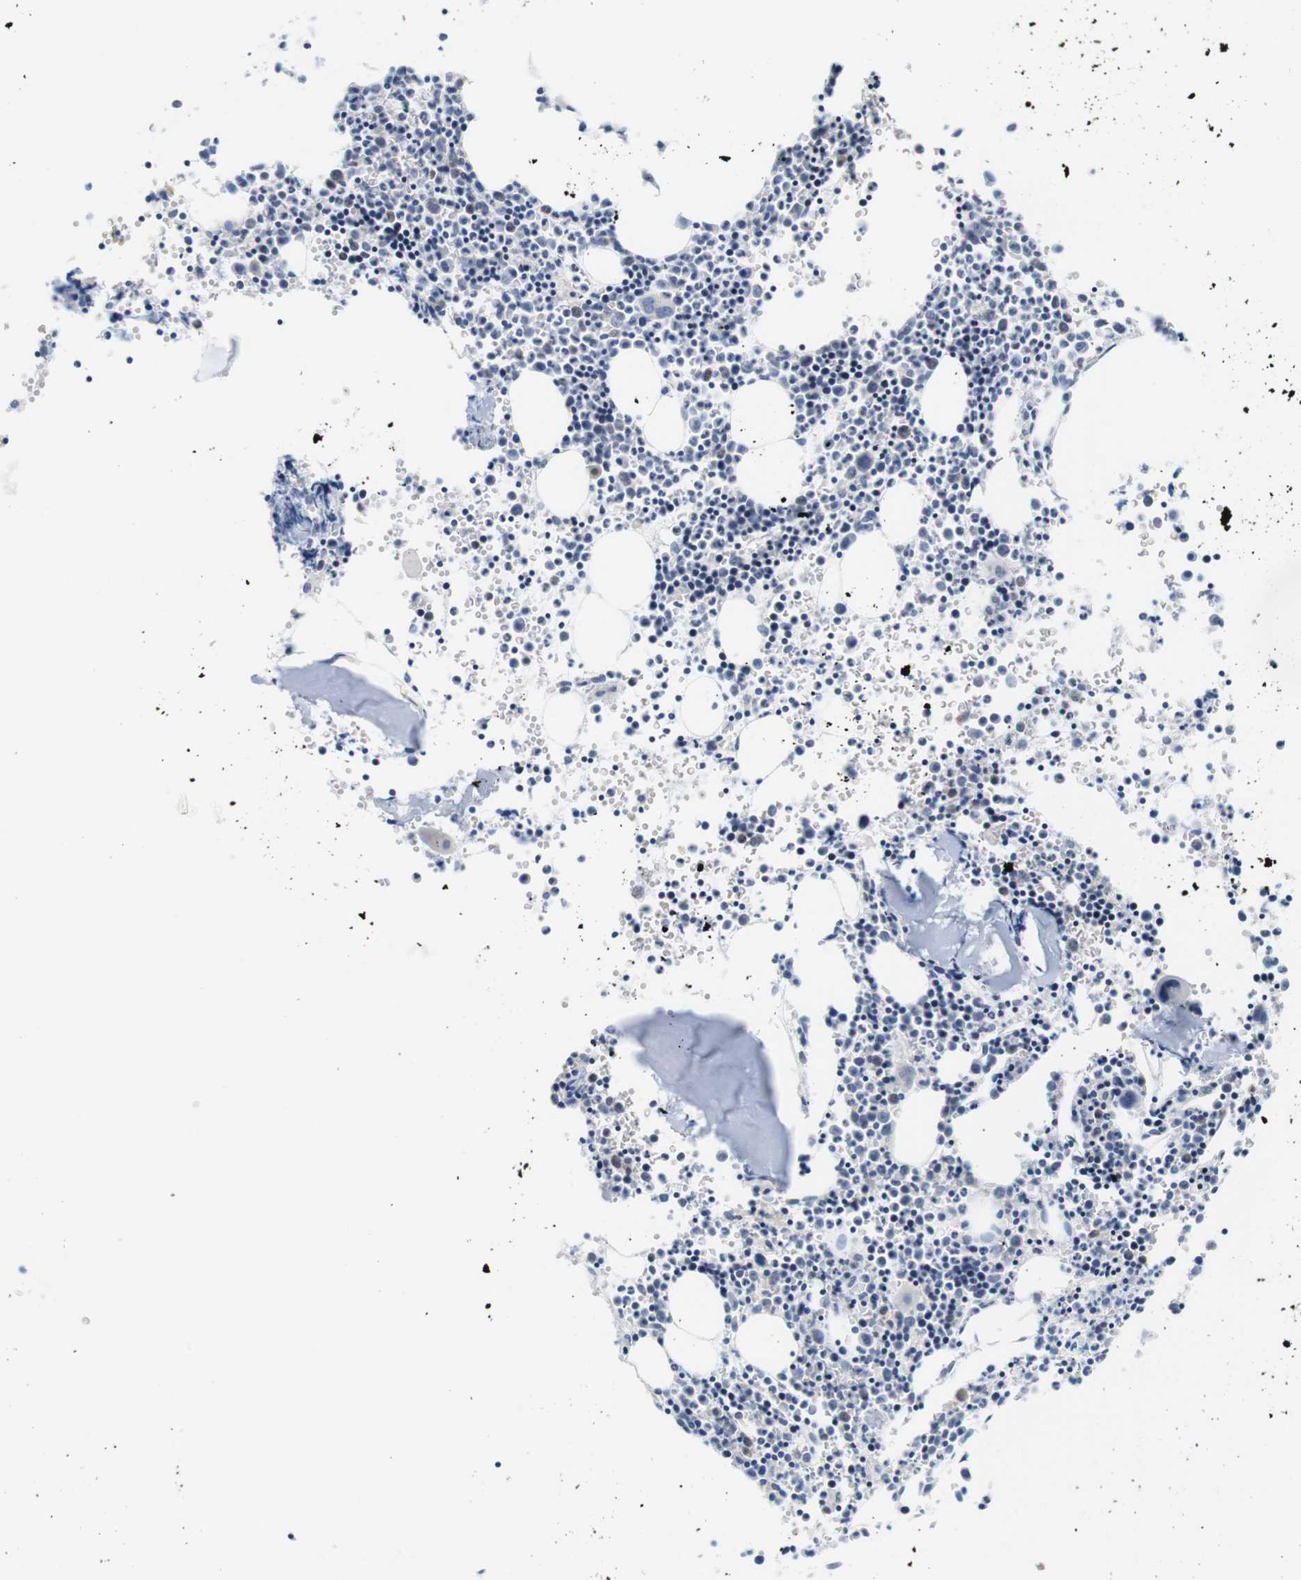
{"staining": {"intensity": "negative", "quantity": "none", "location": "none"}, "tissue": "bone marrow", "cell_type": "Hematopoietic cells", "image_type": "normal", "snomed": [{"axis": "morphology", "description": "Normal tissue, NOS"}, {"axis": "morphology", "description": "Inflammation, NOS"}, {"axis": "topography", "description": "Bone marrow"}], "caption": "DAB (3,3'-diaminobenzidine) immunohistochemical staining of unremarkable bone marrow demonstrates no significant expression in hematopoietic cells. (DAB (3,3'-diaminobenzidine) immunohistochemistry (IHC), high magnification).", "gene": "NEBL", "patient": {"sex": "female", "age": 17}}